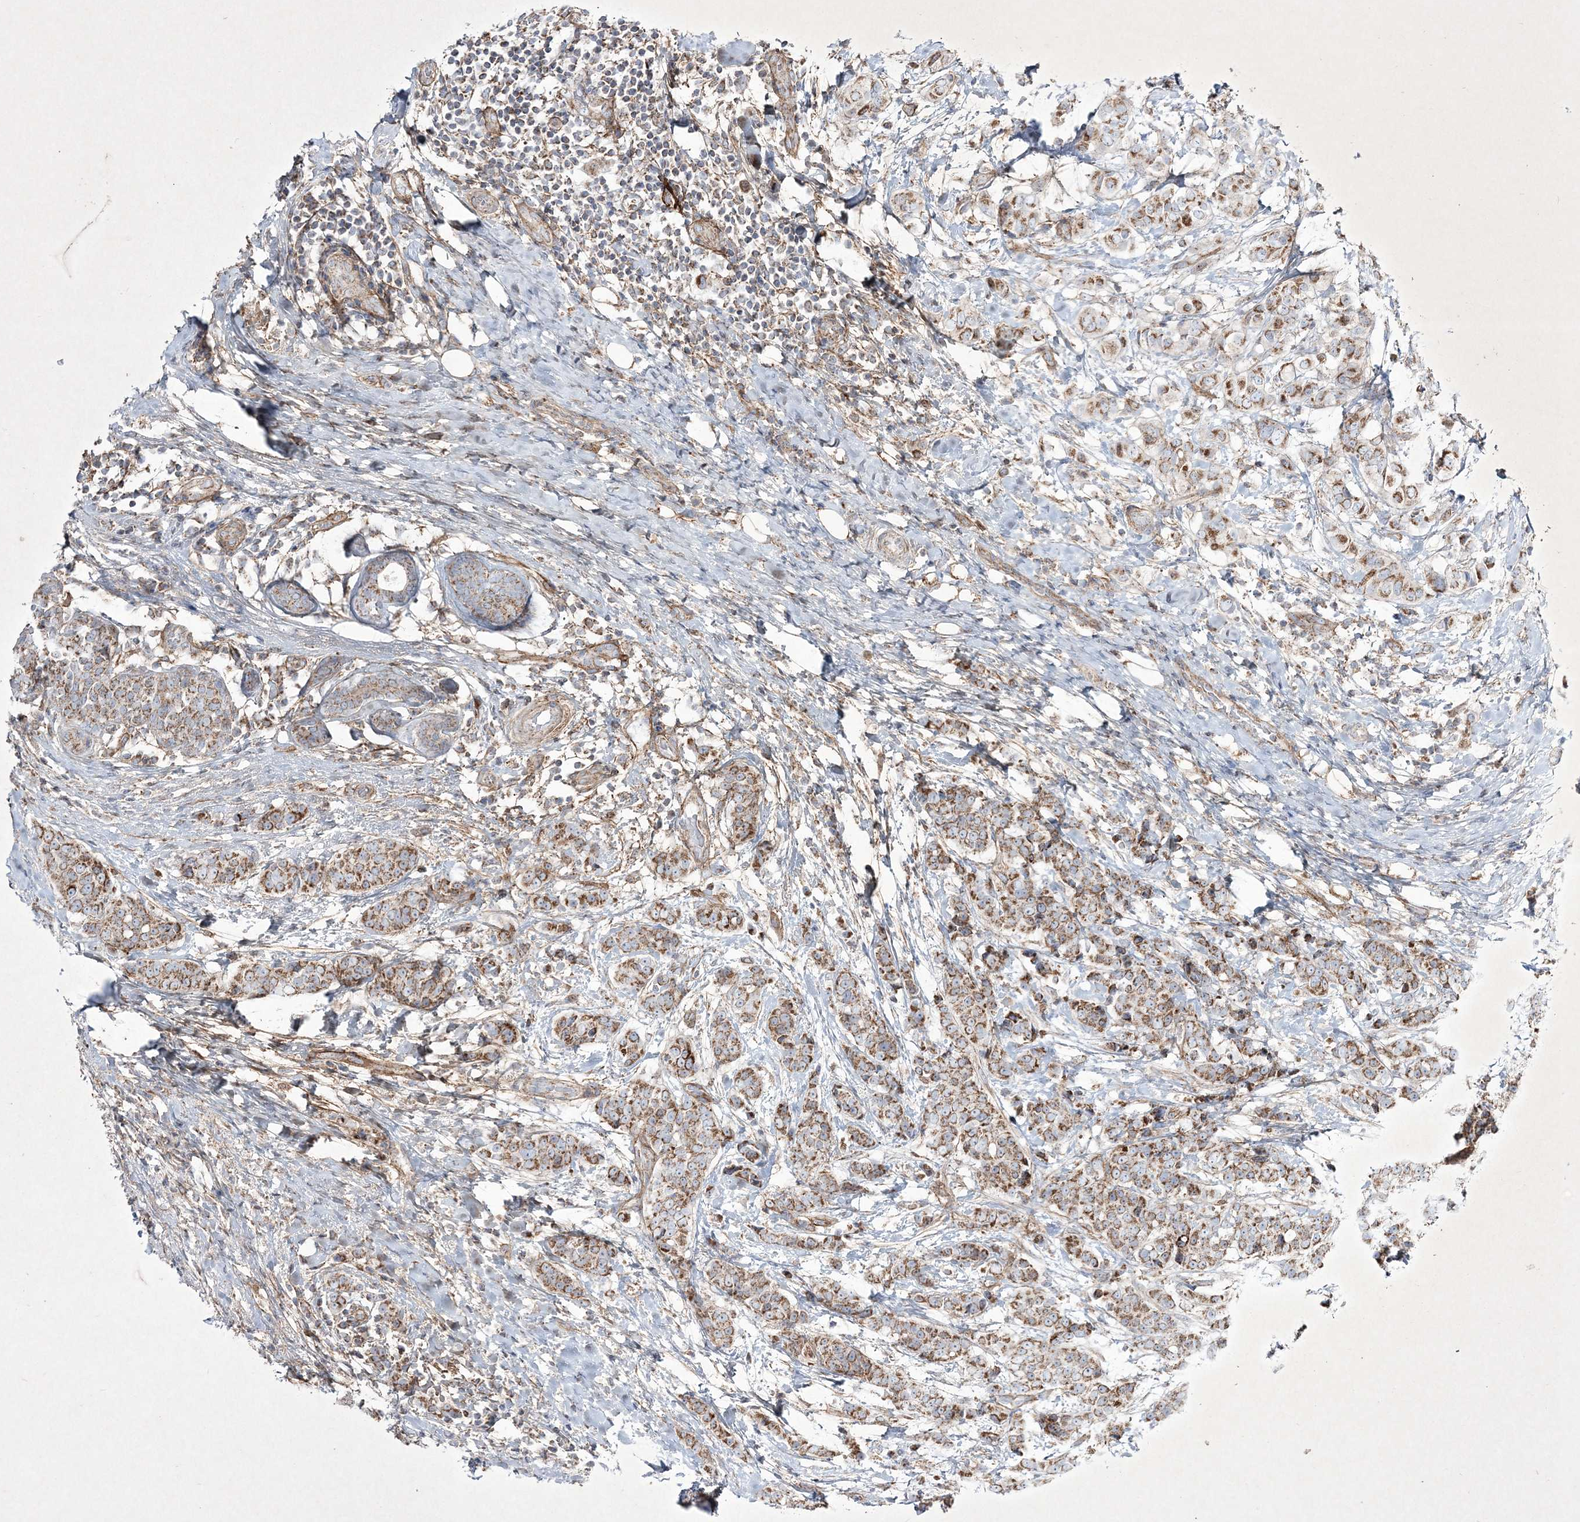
{"staining": {"intensity": "moderate", "quantity": ">75%", "location": "cytoplasmic/membranous"}, "tissue": "breast cancer", "cell_type": "Tumor cells", "image_type": "cancer", "snomed": [{"axis": "morphology", "description": "Lobular carcinoma"}, {"axis": "topography", "description": "Breast"}], "caption": "High-magnification brightfield microscopy of lobular carcinoma (breast) stained with DAB (3,3'-diaminobenzidine) (brown) and counterstained with hematoxylin (blue). tumor cells exhibit moderate cytoplasmic/membranous expression is present in about>75% of cells.", "gene": "RICTOR", "patient": {"sex": "female", "age": 51}}